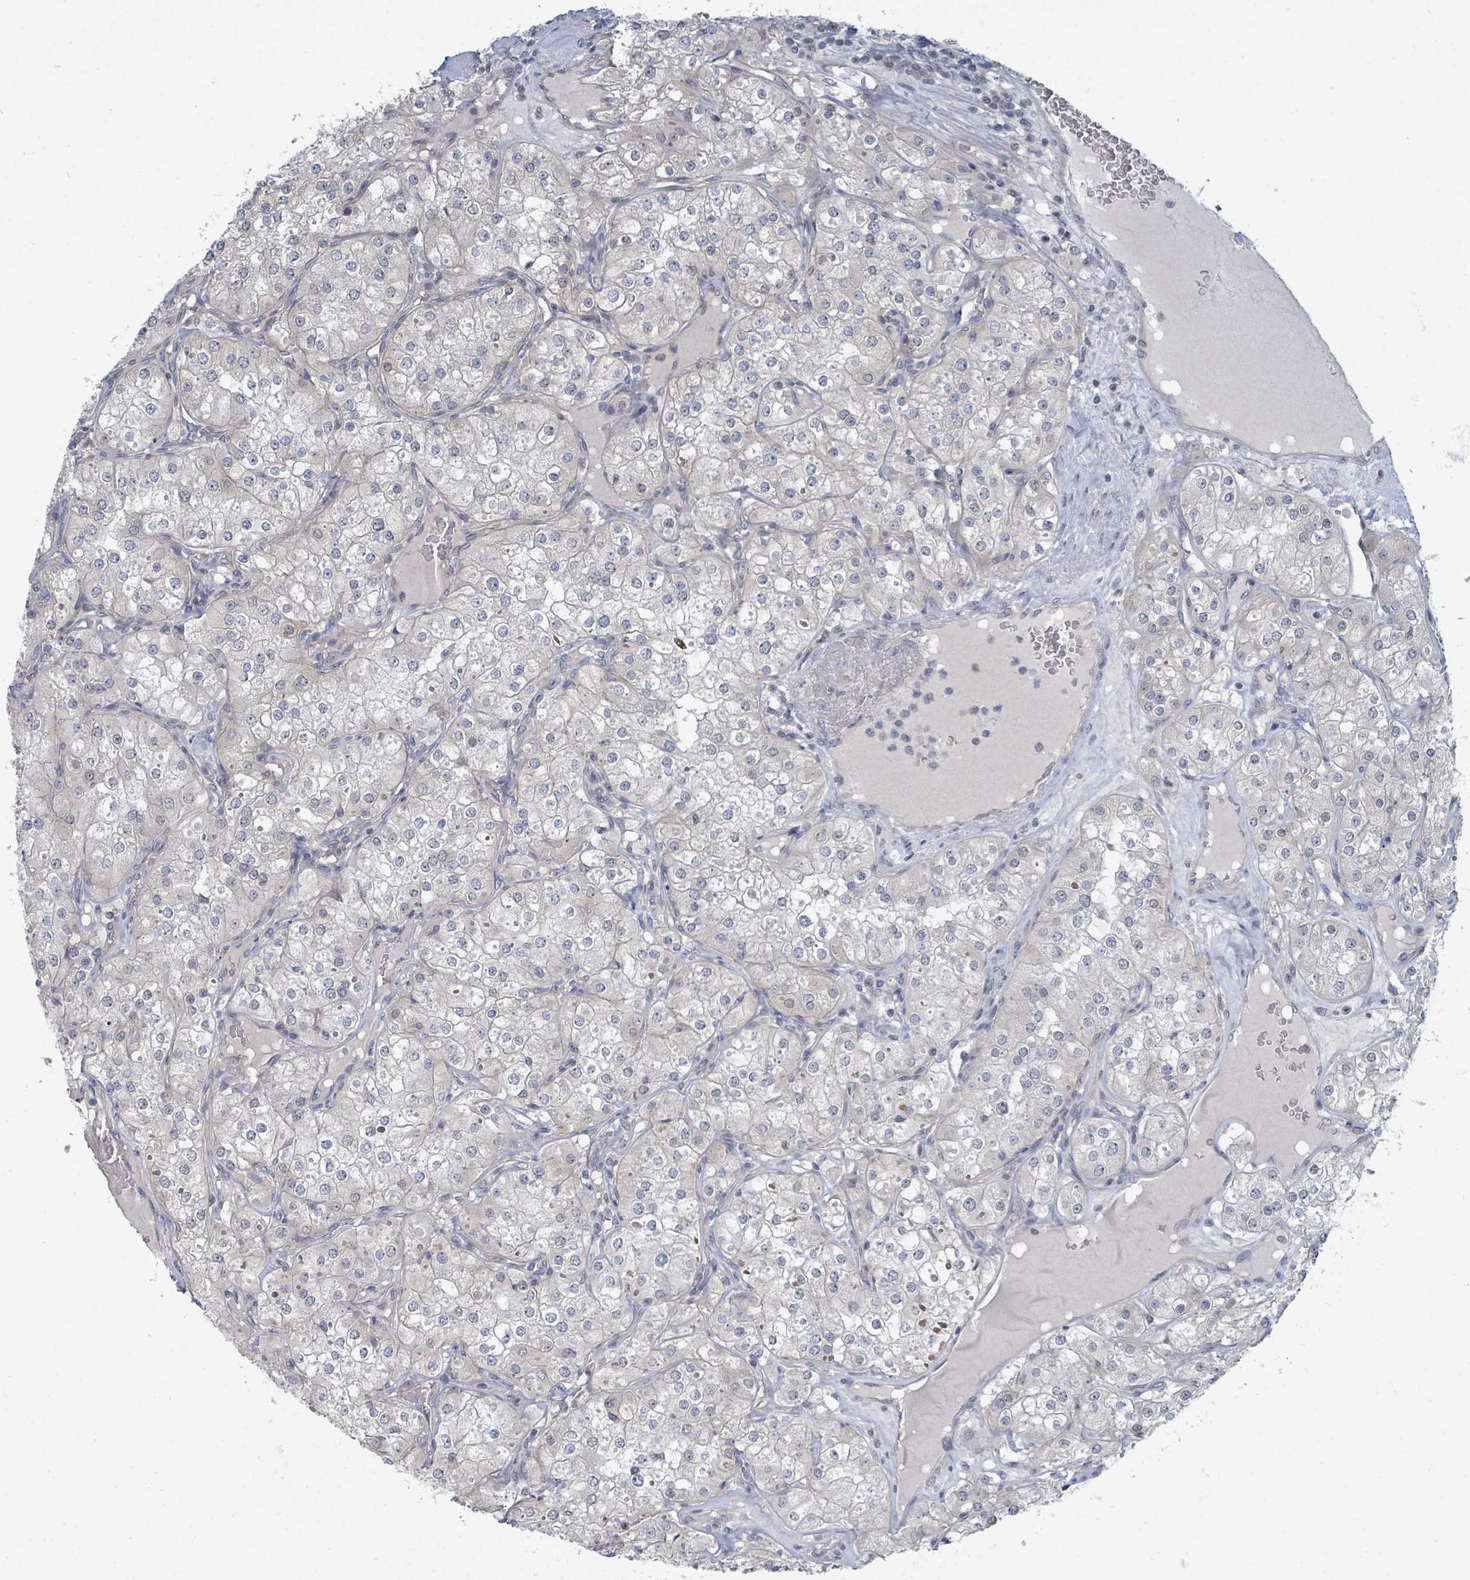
{"staining": {"intensity": "negative", "quantity": "none", "location": "none"}, "tissue": "renal cancer", "cell_type": "Tumor cells", "image_type": "cancer", "snomed": [{"axis": "morphology", "description": "Adenocarcinoma, NOS"}, {"axis": "topography", "description": "Kidney"}], "caption": "A photomicrograph of human adenocarcinoma (renal) is negative for staining in tumor cells. The staining was performed using DAB (3,3'-diaminobenzidine) to visualize the protein expression in brown, while the nuclei were stained in blue with hematoxylin (Magnification: 20x).", "gene": "SLC25A45", "patient": {"sex": "male", "age": 77}}